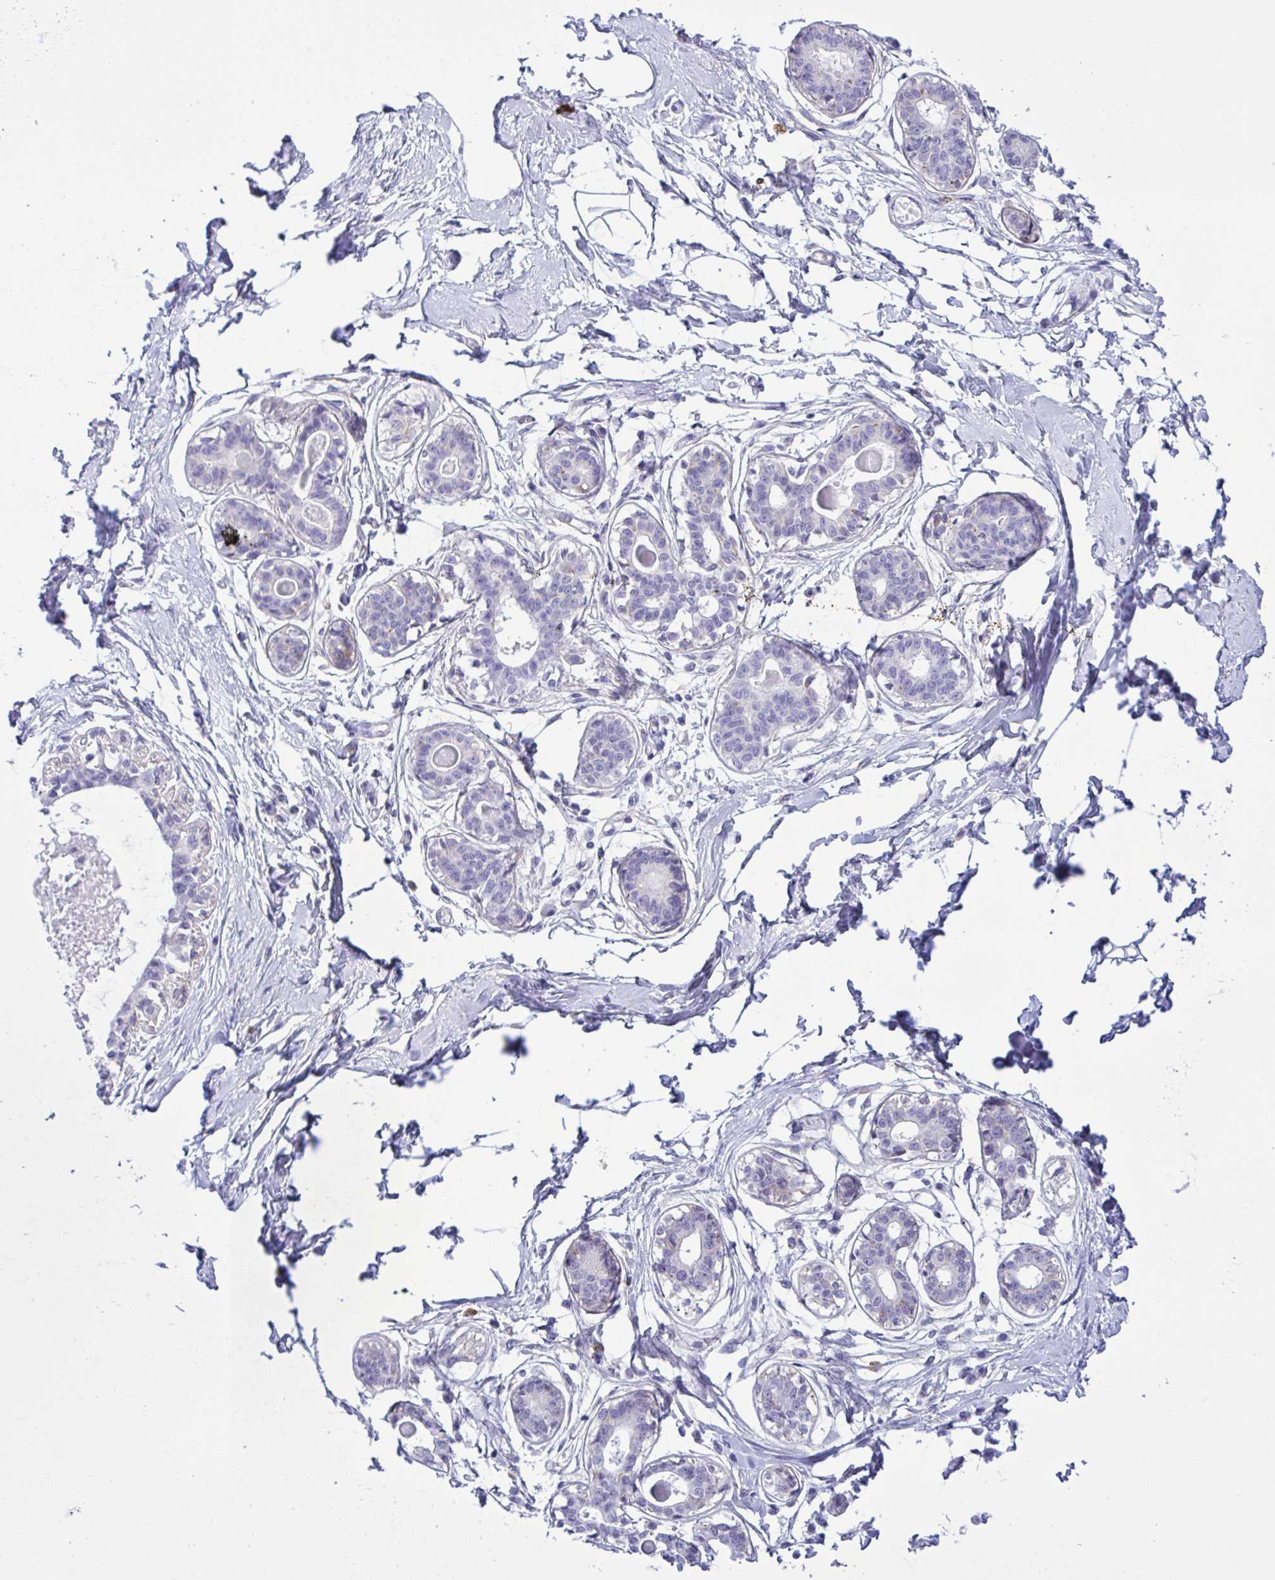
{"staining": {"intensity": "negative", "quantity": "none", "location": "none"}, "tissue": "breast", "cell_type": "Adipocytes", "image_type": "normal", "snomed": [{"axis": "morphology", "description": "Normal tissue, NOS"}, {"axis": "topography", "description": "Breast"}], "caption": "High power microscopy photomicrograph of an immunohistochemistry photomicrograph of normal breast, revealing no significant staining in adipocytes.", "gene": "SREBF1", "patient": {"sex": "female", "age": 45}}